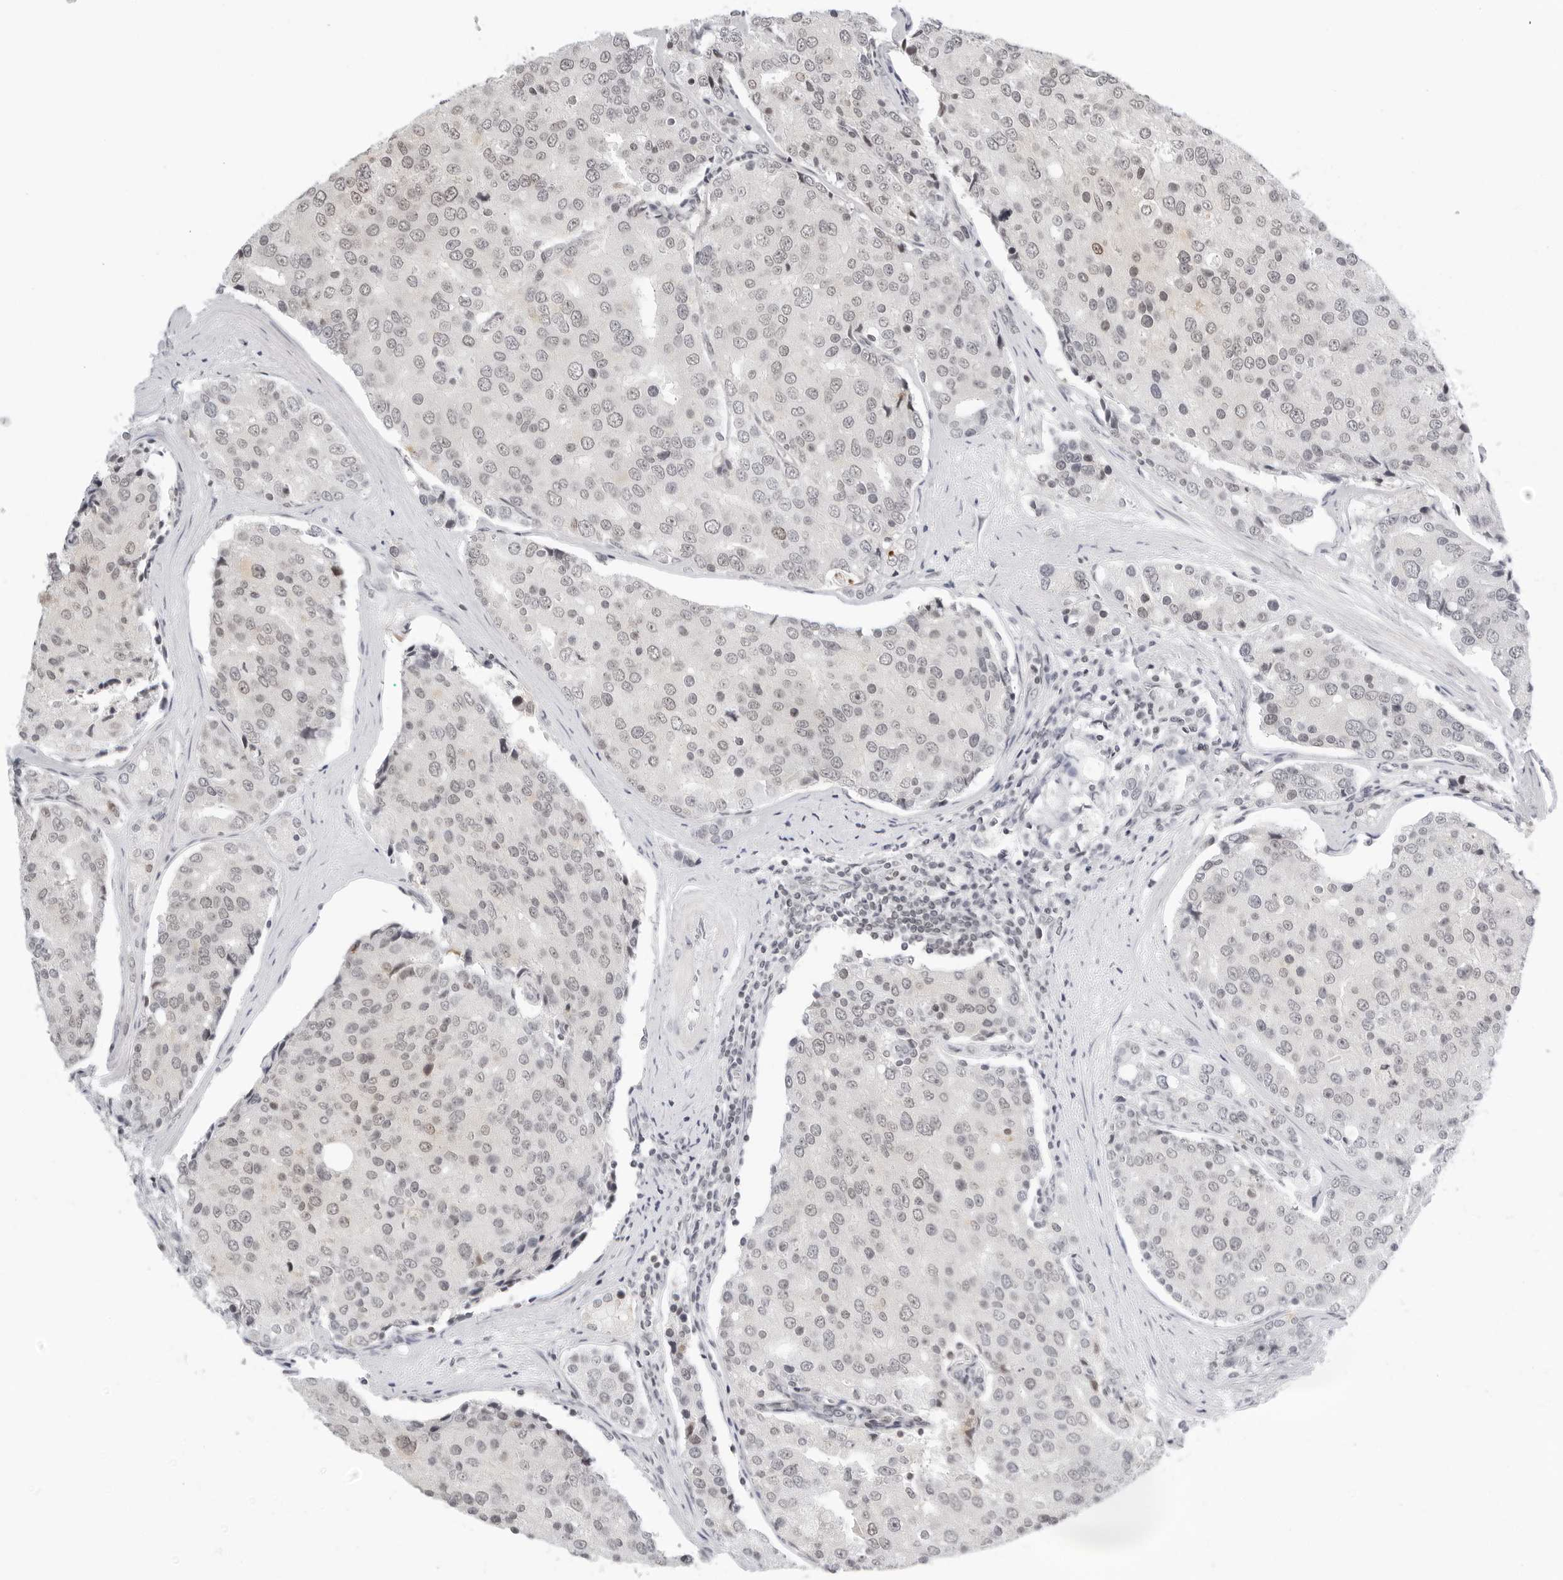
{"staining": {"intensity": "negative", "quantity": "none", "location": "none"}, "tissue": "prostate cancer", "cell_type": "Tumor cells", "image_type": "cancer", "snomed": [{"axis": "morphology", "description": "Adenocarcinoma, High grade"}, {"axis": "topography", "description": "Prostate"}], "caption": "DAB (3,3'-diaminobenzidine) immunohistochemical staining of prostate cancer exhibits no significant expression in tumor cells.", "gene": "MSH6", "patient": {"sex": "male", "age": 50}}